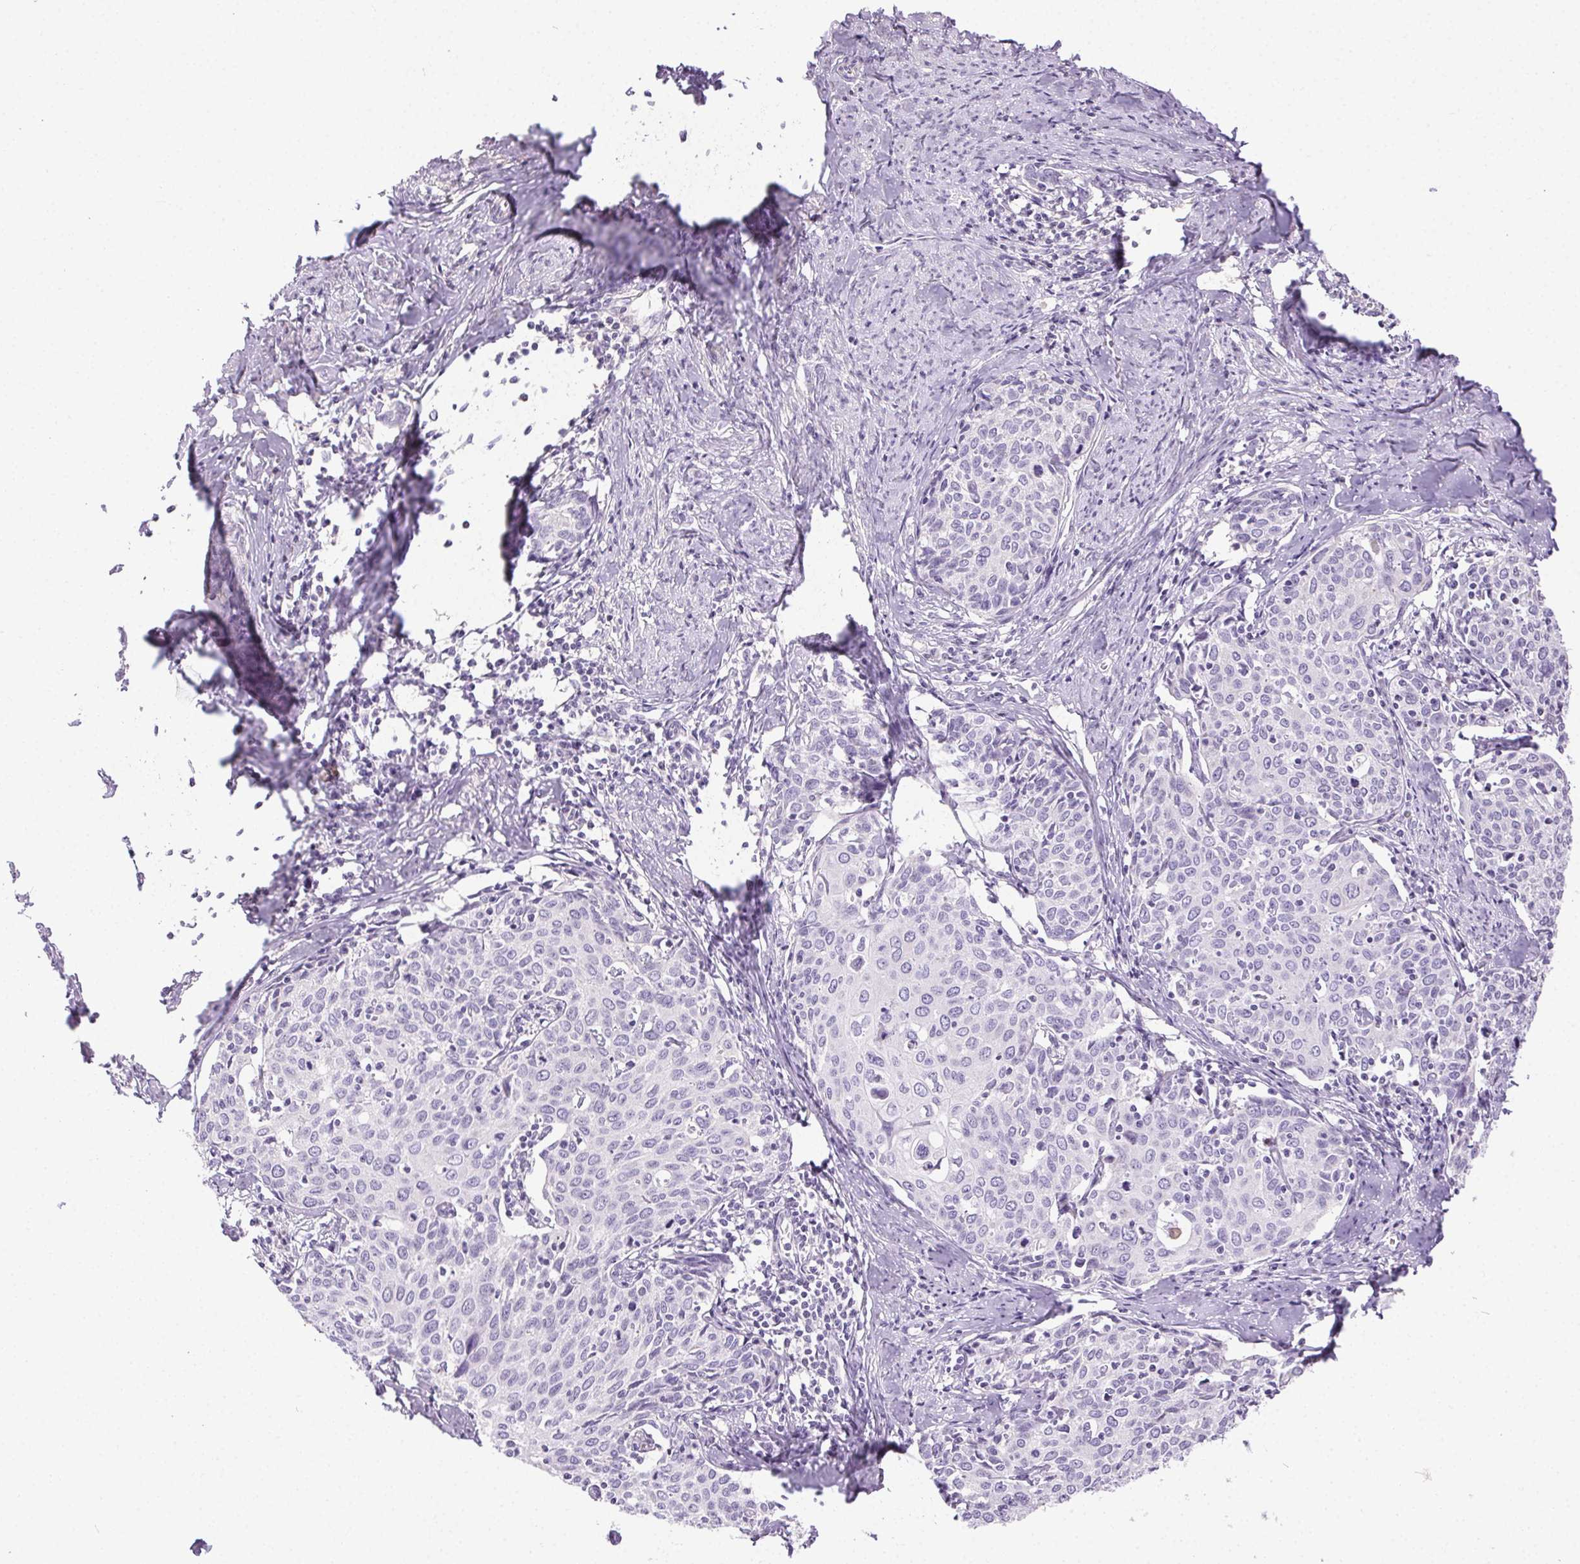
{"staining": {"intensity": "negative", "quantity": "none", "location": "none"}, "tissue": "cervical cancer", "cell_type": "Tumor cells", "image_type": "cancer", "snomed": [{"axis": "morphology", "description": "Squamous cell carcinoma, NOS"}, {"axis": "topography", "description": "Cervix"}], "caption": "Immunohistochemistry of human cervical cancer demonstrates no positivity in tumor cells. (DAB immunohistochemistry (IHC), high magnification).", "gene": "SYCE2", "patient": {"sex": "female", "age": 62}}